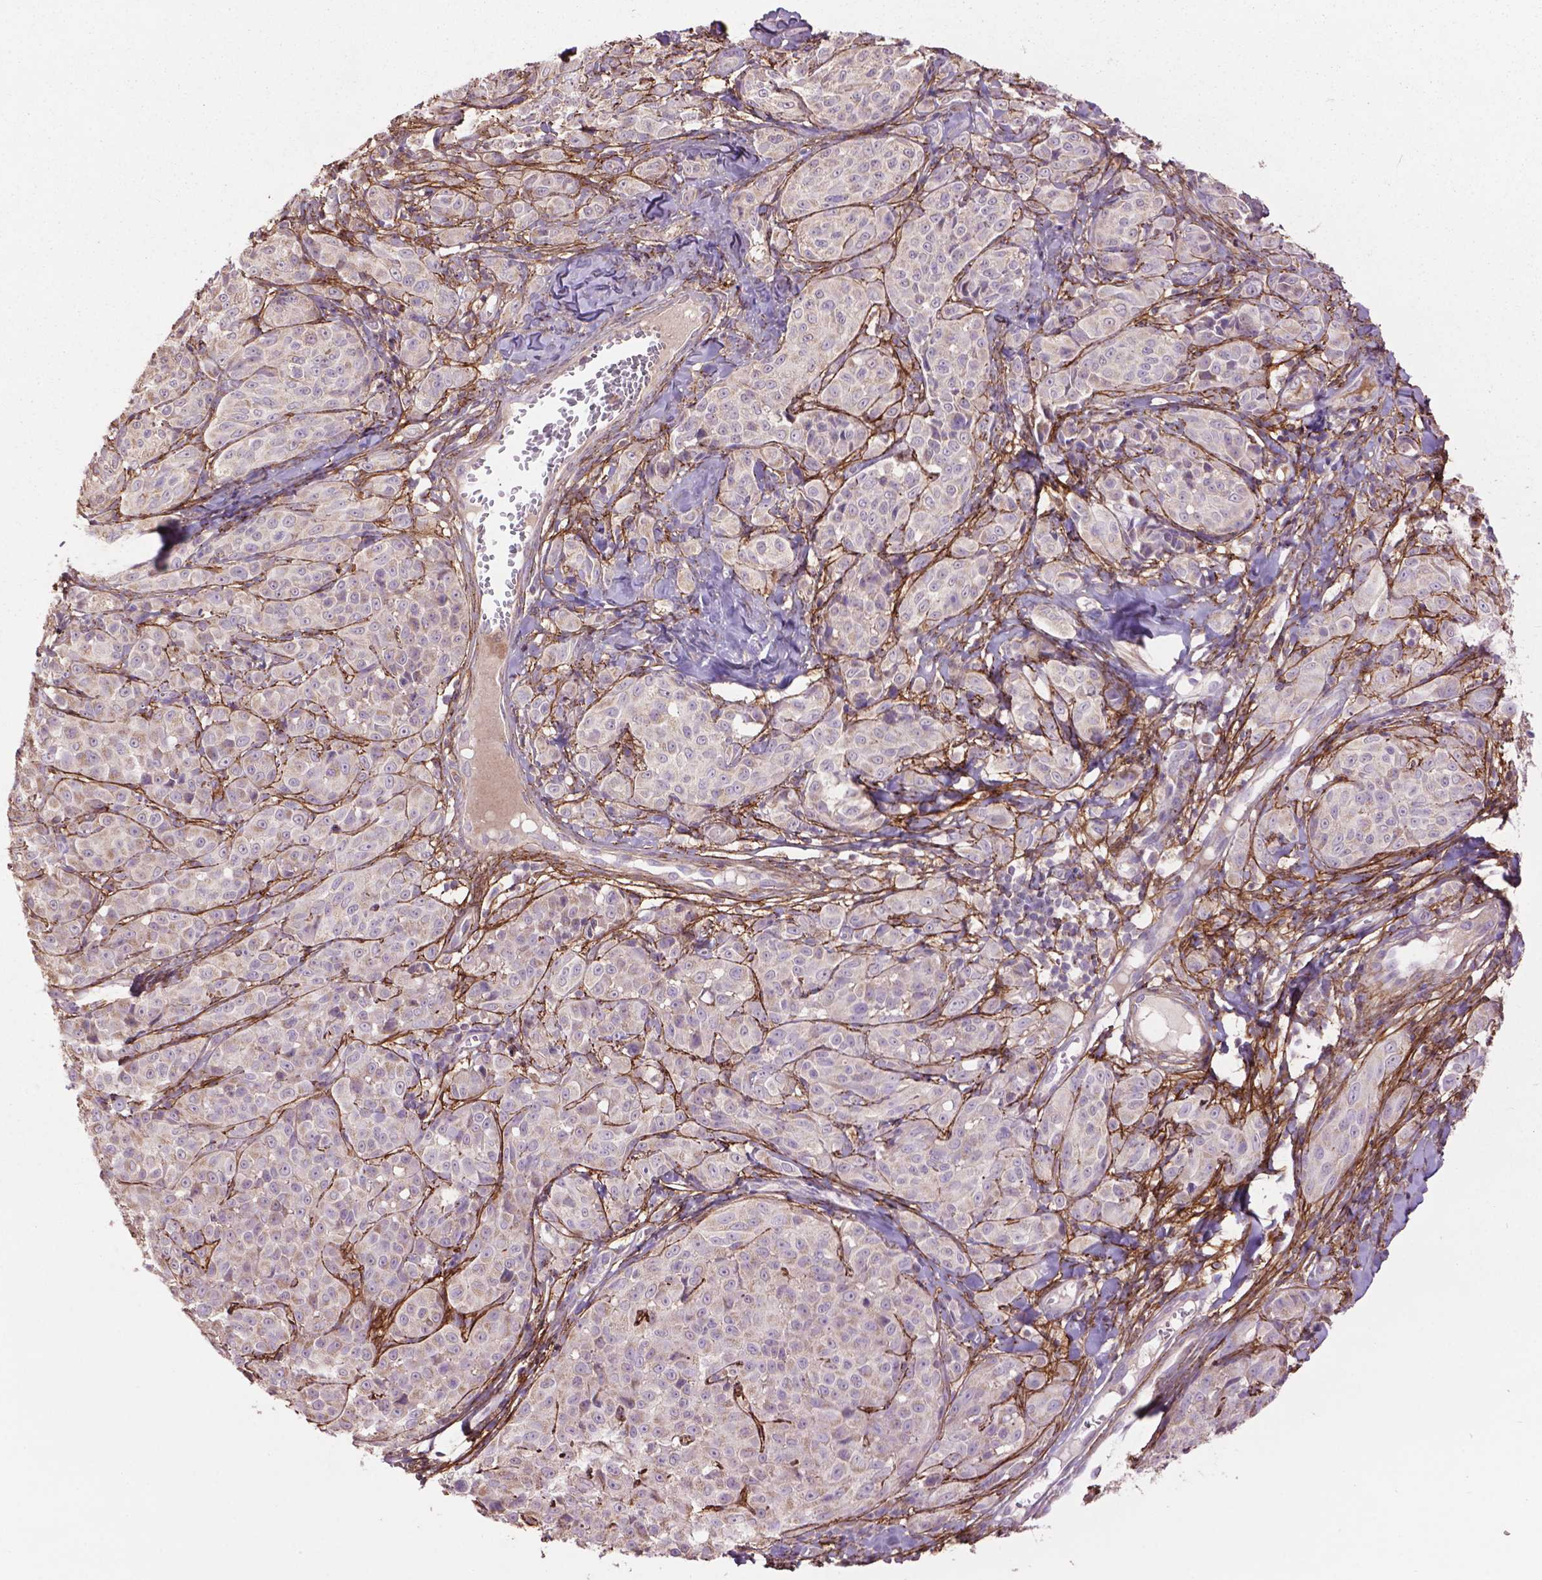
{"staining": {"intensity": "negative", "quantity": "none", "location": "none"}, "tissue": "melanoma", "cell_type": "Tumor cells", "image_type": "cancer", "snomed": [{"axis": "morphology", "description": "Malignant melanoma, NOS"}, {"axis": "topography", "description": "Skin"}], "caption": "Melanoma was stained to show a protein in brown. There is no significant expression in tumor cells.", "gene": "LRRC3C", "patient": {"sex": "male", "age": 89}}